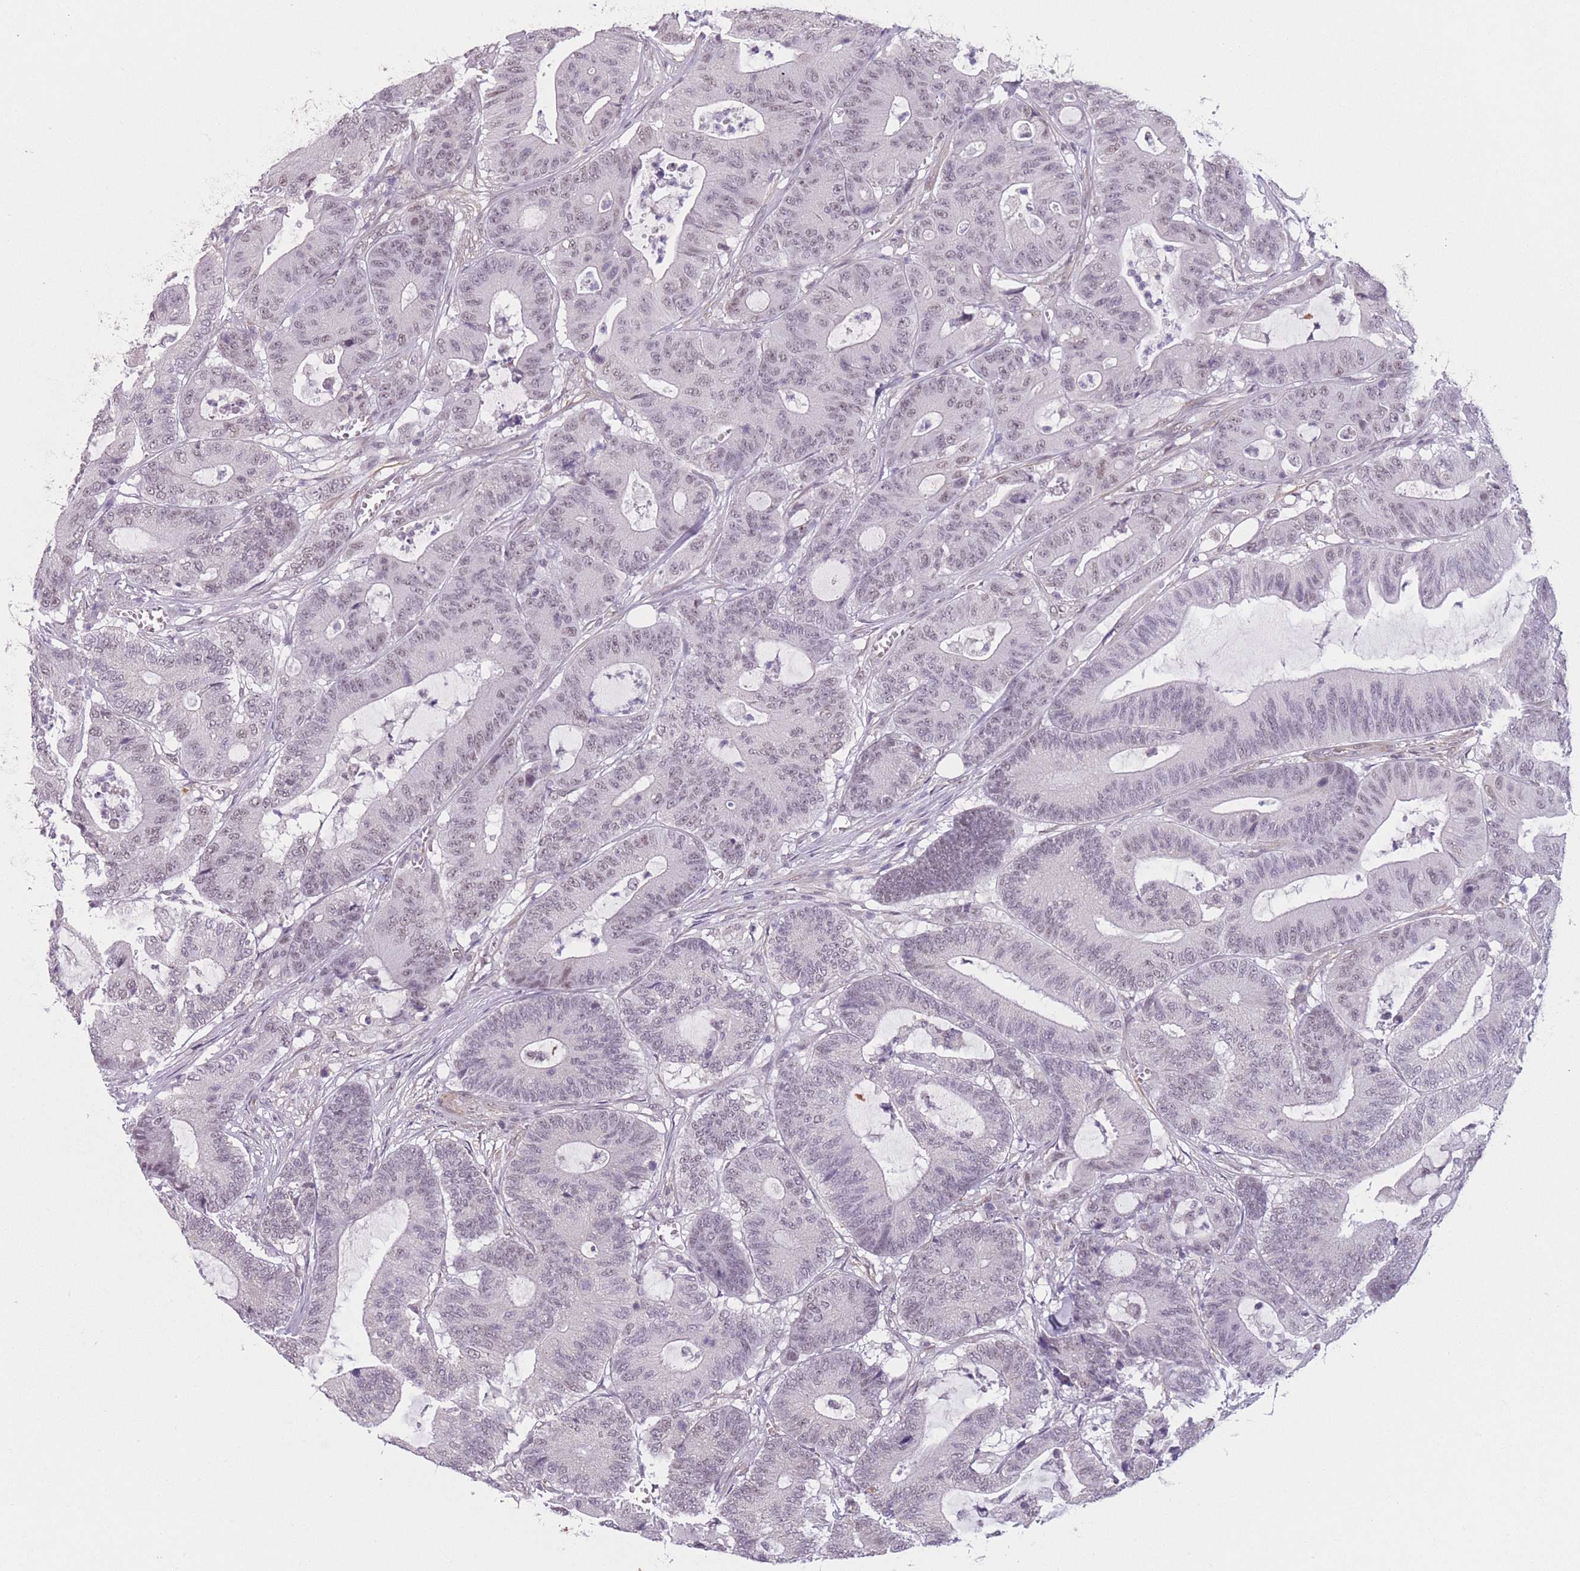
{"staining": {"intensity": "moderate", "quantity": "25%-75%", "location": "nuclear"}, "tissue": "colorectal cancer", "cell_type": "Tumor cells", "image_type": "cancer", "snomed": [{"axis": "morphology", "description": "Adenocarcinoma, NOS"}, {"axis": "topography", "description": "Colon"}], "caption": "The photomicrograph exhibits a brown stain indicating the presence of a protein in the nuclear of tumor cells in adenocarcinoma (colorectal). (Brightfield microscopy of DAB IHC at high magnification).", "gene": "SIN3B", "patient": {"sex": "female", "age": 84}}